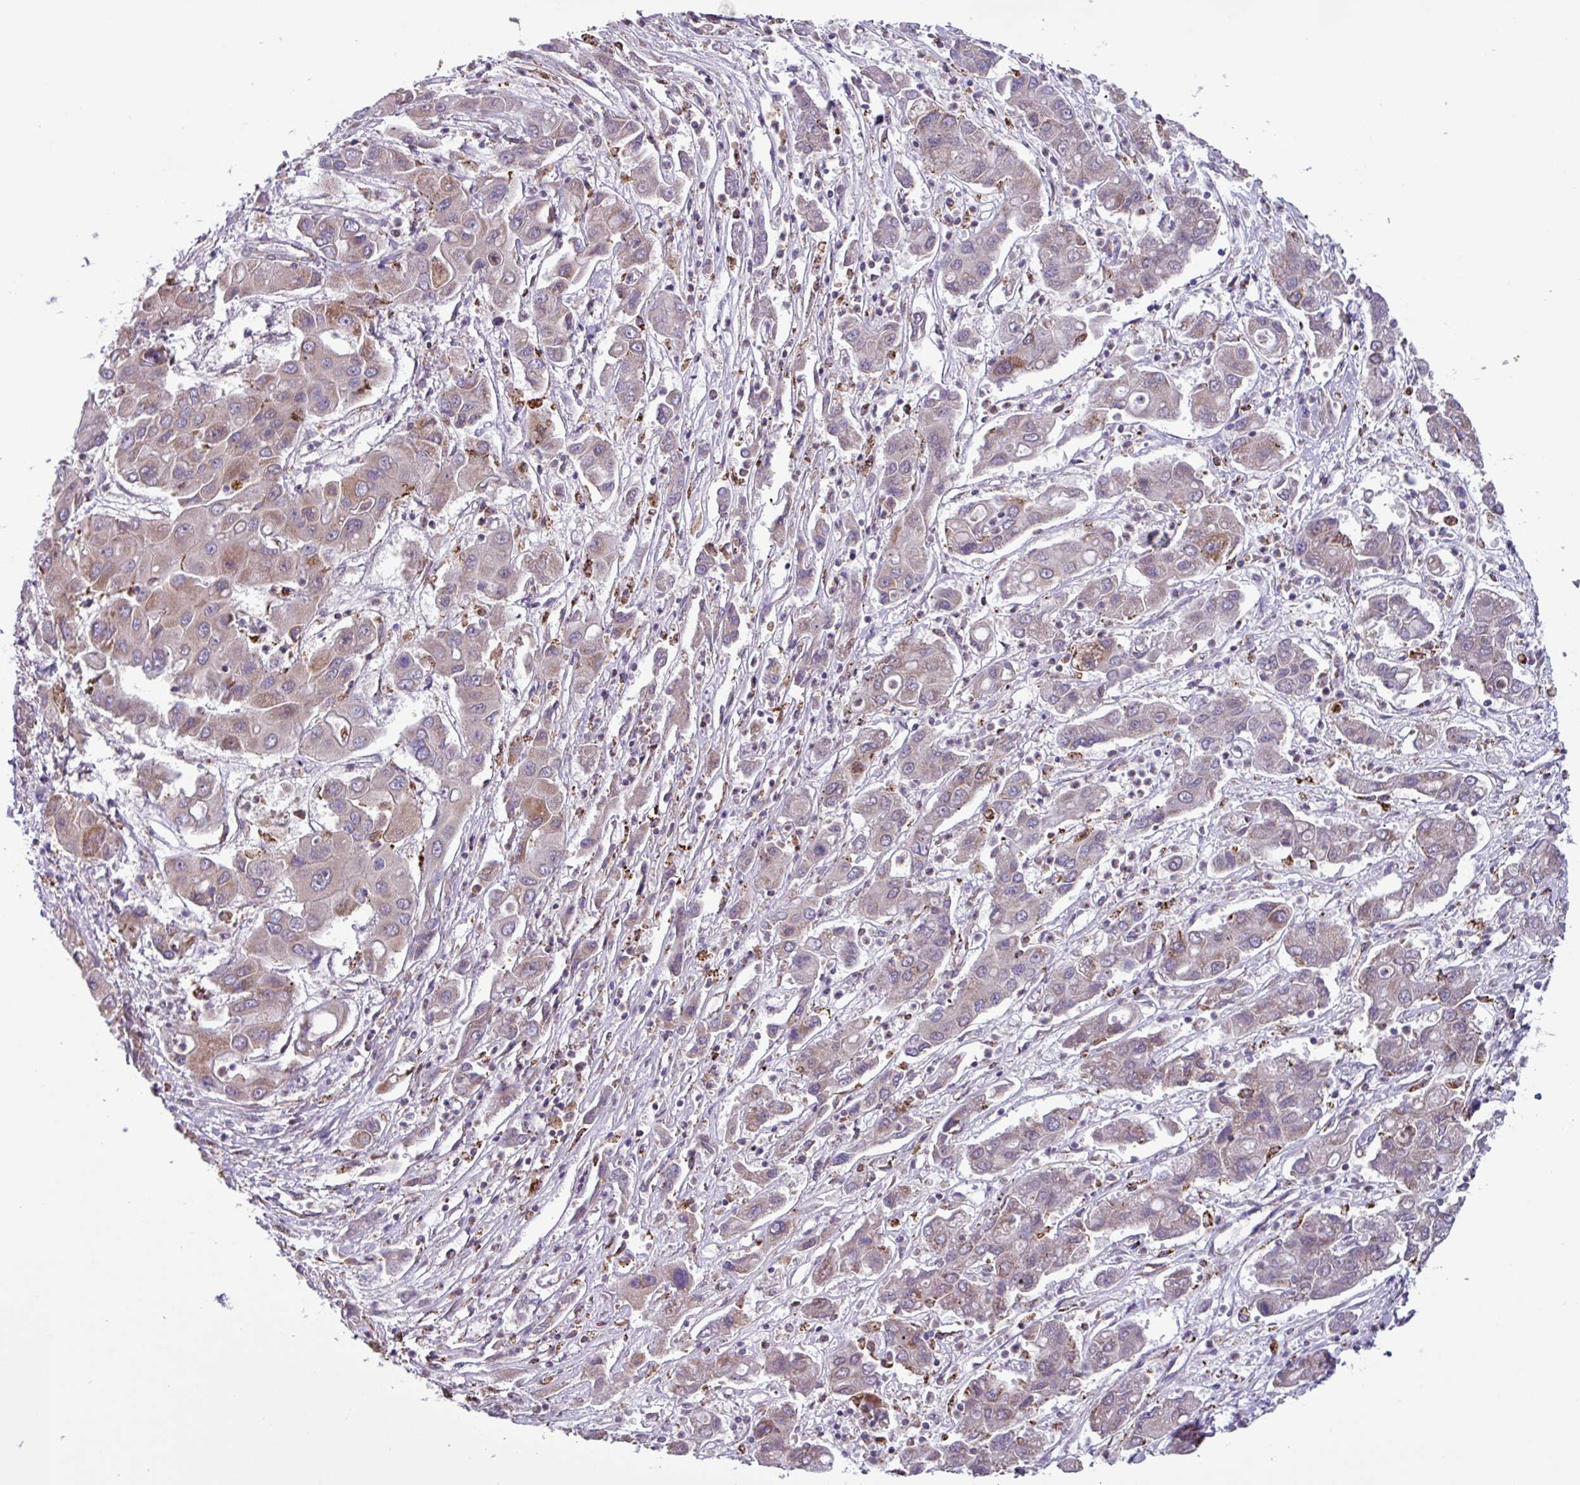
{"staining": {"intensity": "moderate", "quantity": "<25%", "location": "cytoplasmic/membranous"}, "tissue": "liver cancer", "cell_type": "Tumor cells", "image_type": "cancer", "snomed": [{"axis": "morphology", "description": "Cholangiocarcinoma"}, {"axis": "topography", "description": "Liver"}], "caption": "Brown immunohistochemical staining in human liver cholangiocarcinoma shows moderate cytoplasmic/membranous staining in about <25% of tumor cells.", "gene": "AKIRIN1", "patient": {"sex": "male", "age": 67}}